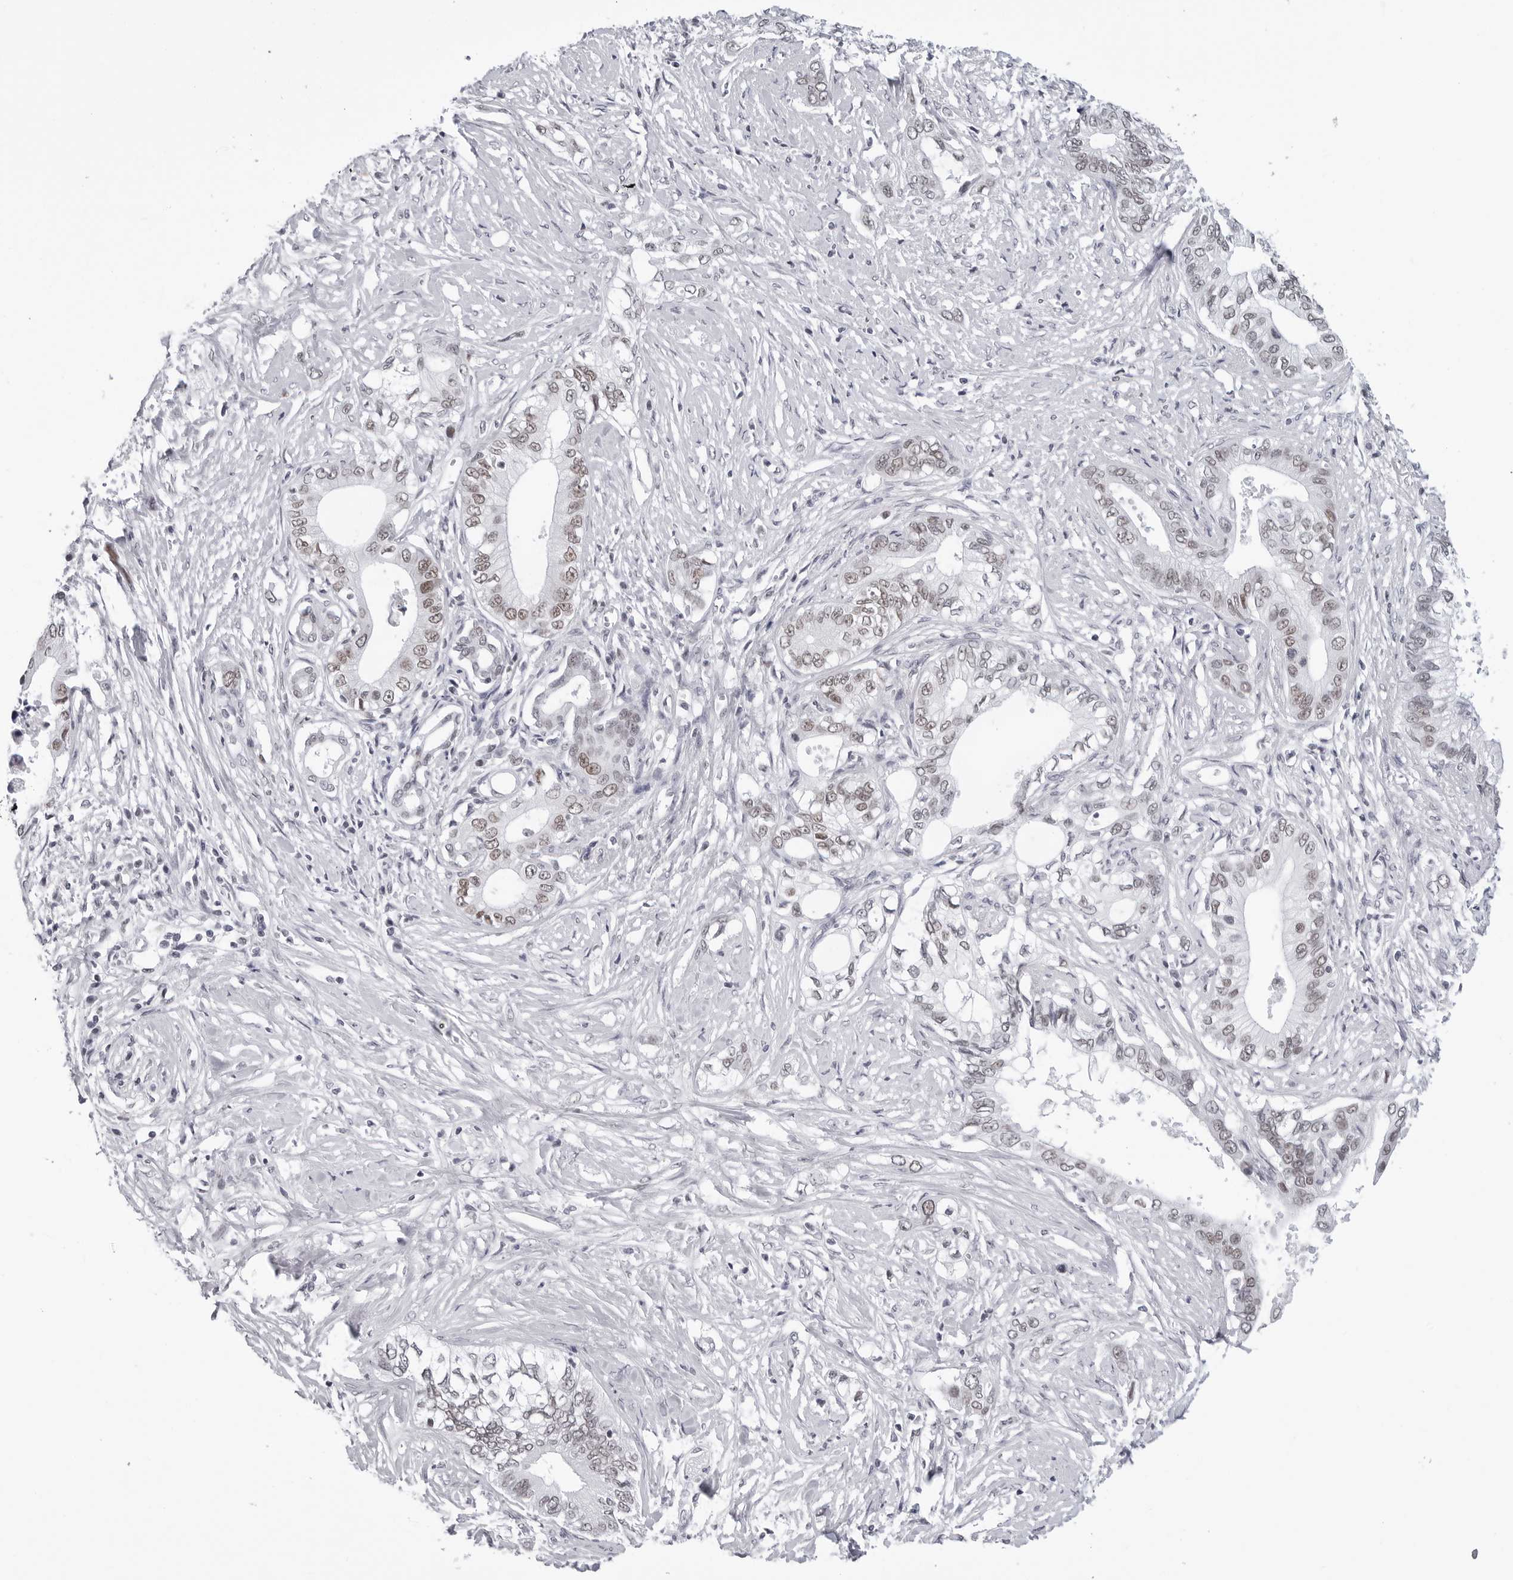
{"staining": {"intensity": "weak", "quantity": ">75%", "location": "nuclear"}, "tissue": "pancreatic cancer", "cell_type": "Tumor cells", "image_type": "cancer", "snomed": [{"axis": "morphology", "description": "Normal tissue, NOS"}, {"axis": "morphology", "description": "Adenocarcinoma, NOS"}, {"axis": "topography", "description": "Pancreas"}, {"axis": "topography", "description": "Peripheral nerve tissue"}], "caption": "Immunohistochemical staining of human adenocarcinoma (pancreatic) exhibits low levels of weak nuclear protein staining in approximately >75% of tumor cells. (DAB = brown stain, brightfield microscopy at high magnification).", "gene": "SF3B4", "patient": {"sex": "male", "age": 59}}